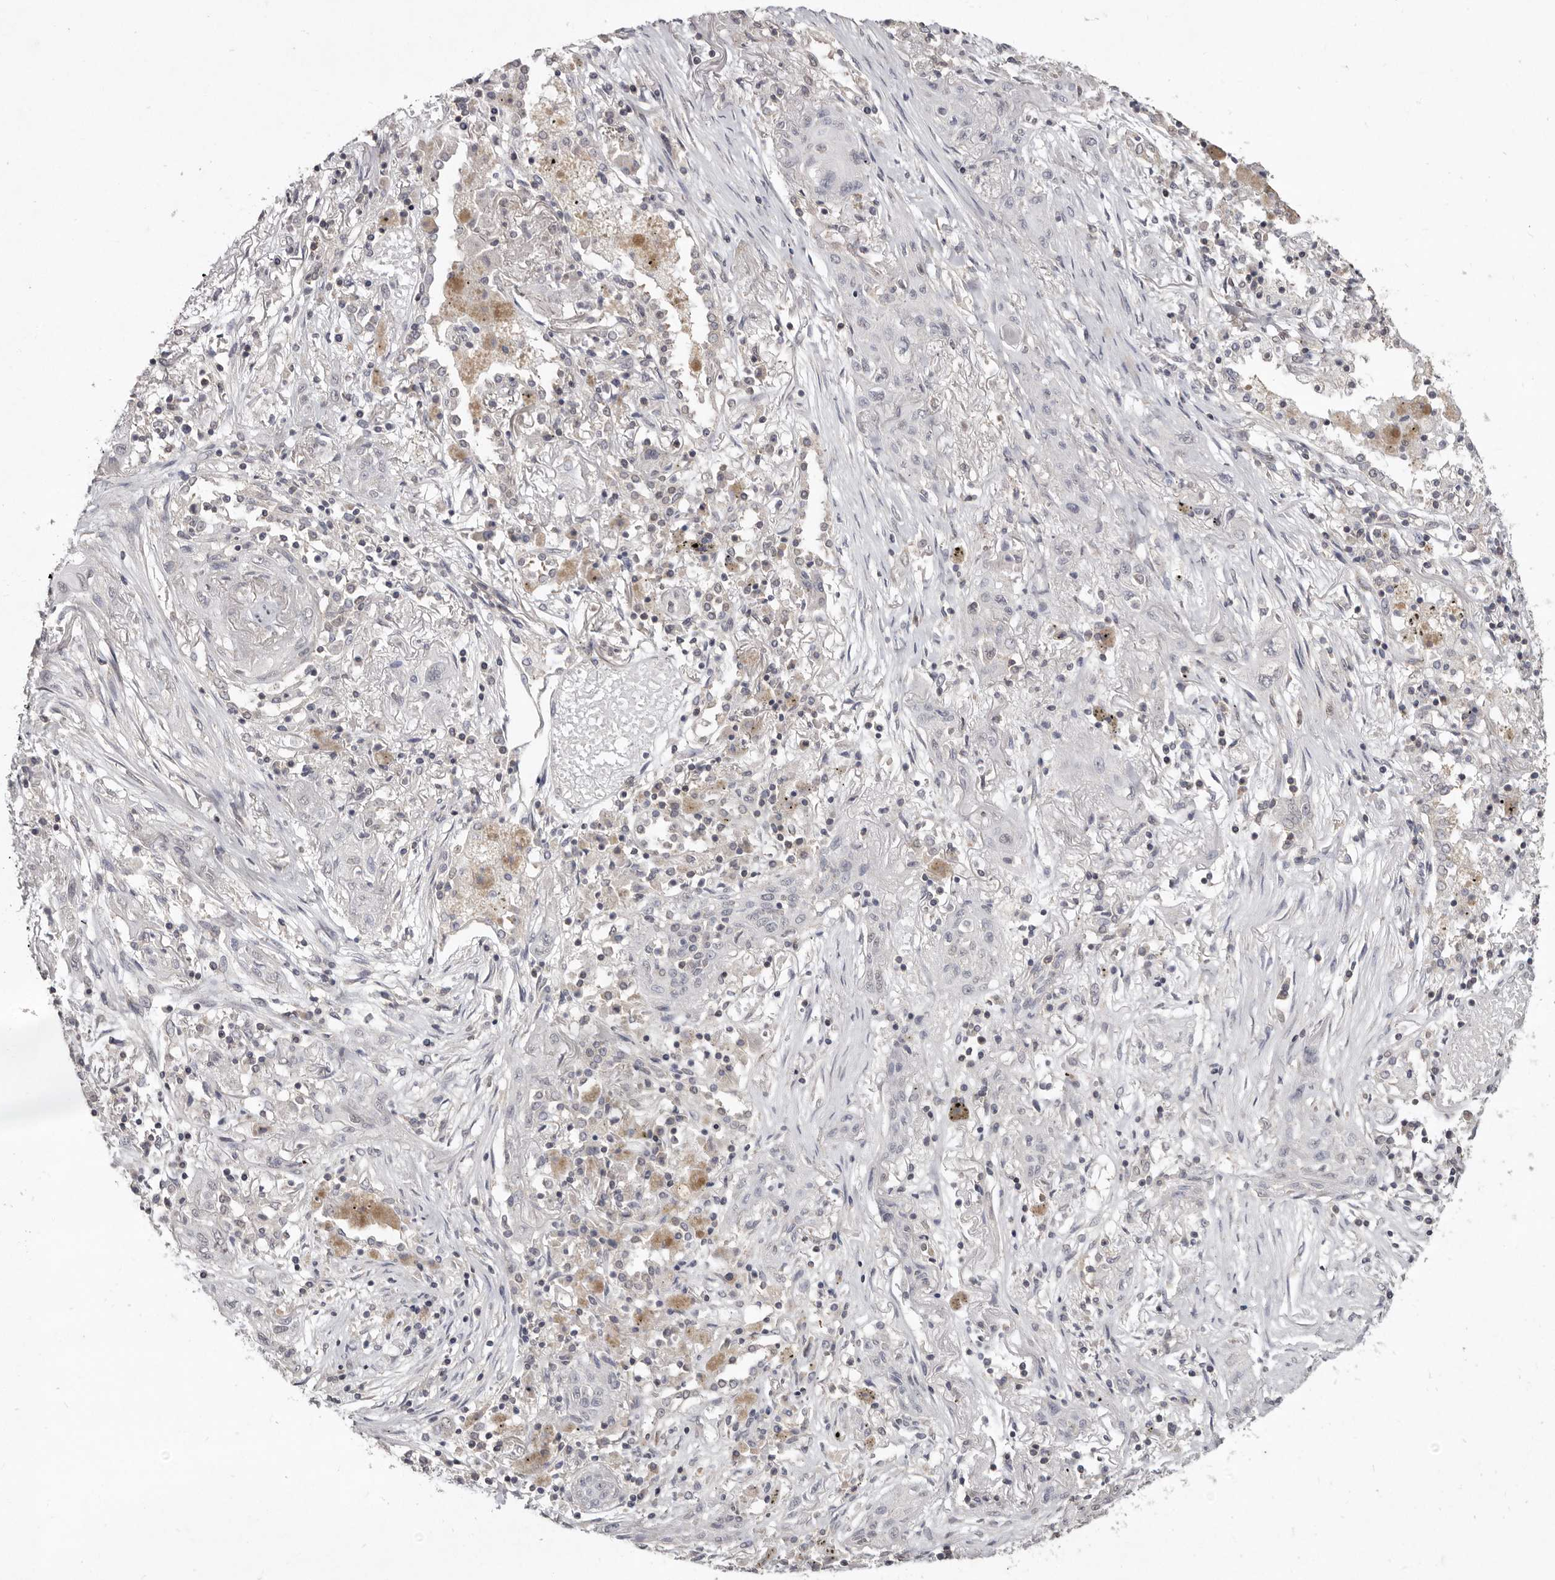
{"staining": {"intensity": "negative", "quantity": "none", "location": "none"}, "tissue": "lung cancer", "cell_type": "Tumor cells", "image_type": "cancer", "snomed": [{"axis": "morphology", "description": "Squamous cell carcinoma, NOS"}, {"axis": "topography", "description": "Lung"}], "caption": "Lung cancer (squamous cell carcinoma) stained for a protein using immunohistochemistry (IHC) demonstrates no staining tumor cells.", "gene": "LINGO2", "patient": {"sex": "female", "age": 47}}